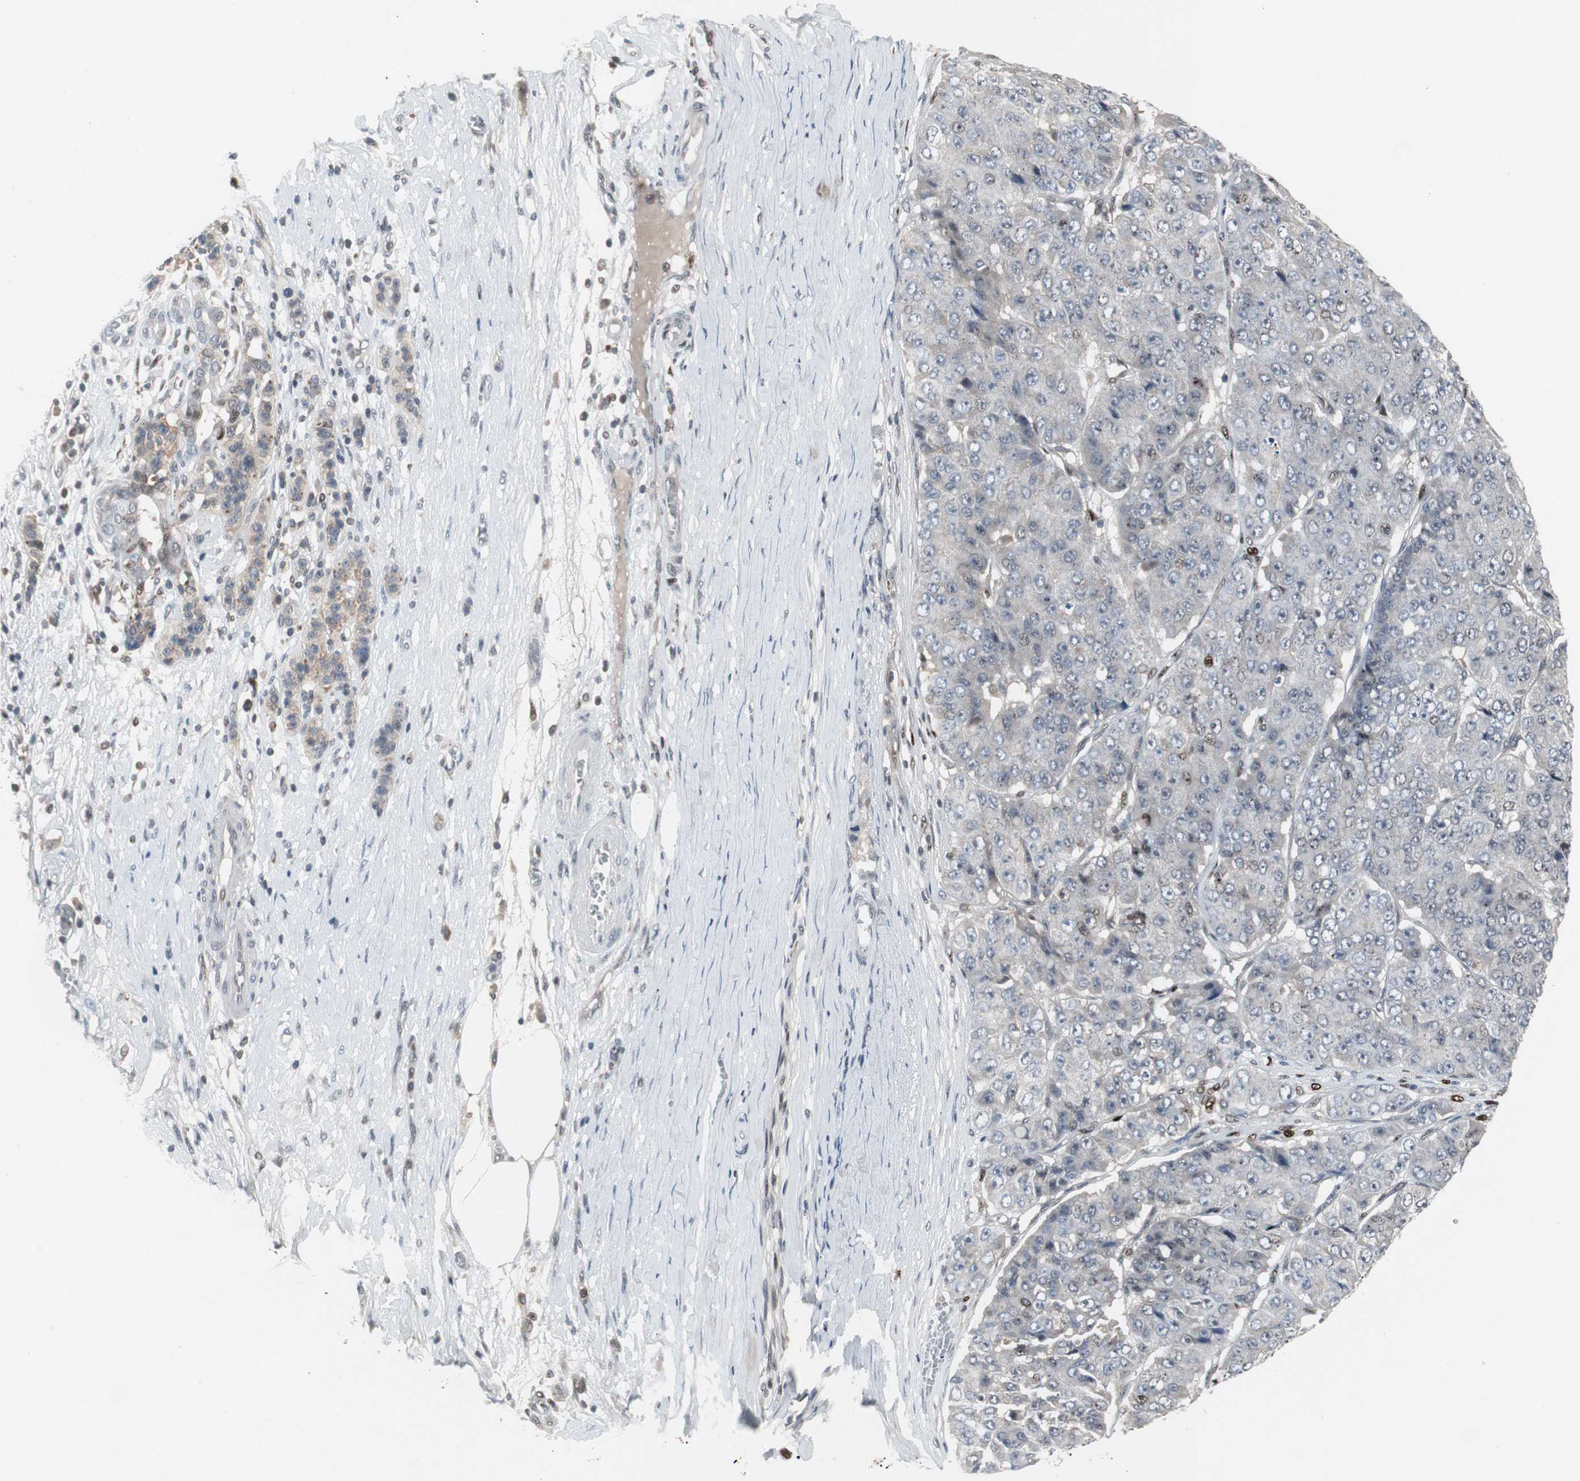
{"staining": {"intensity": "negative", "quantity": "none", "location": "none"}, "tissue": "pancreatic cancer", "cell_type": "Tumor cells", "image_type": "cancer", "snomed": [{"axis": "morphology", "description": "Adenocarcinoma, NOS"}, {"axis": "topography", "description": "Pancreas"}], "caption": "The photomicrograph reveals no significant staining in tumor cells of adenocarcinoma (pancreatic).", "gene": "GRK2", "patient": {"sex": "male", "age": 50}}